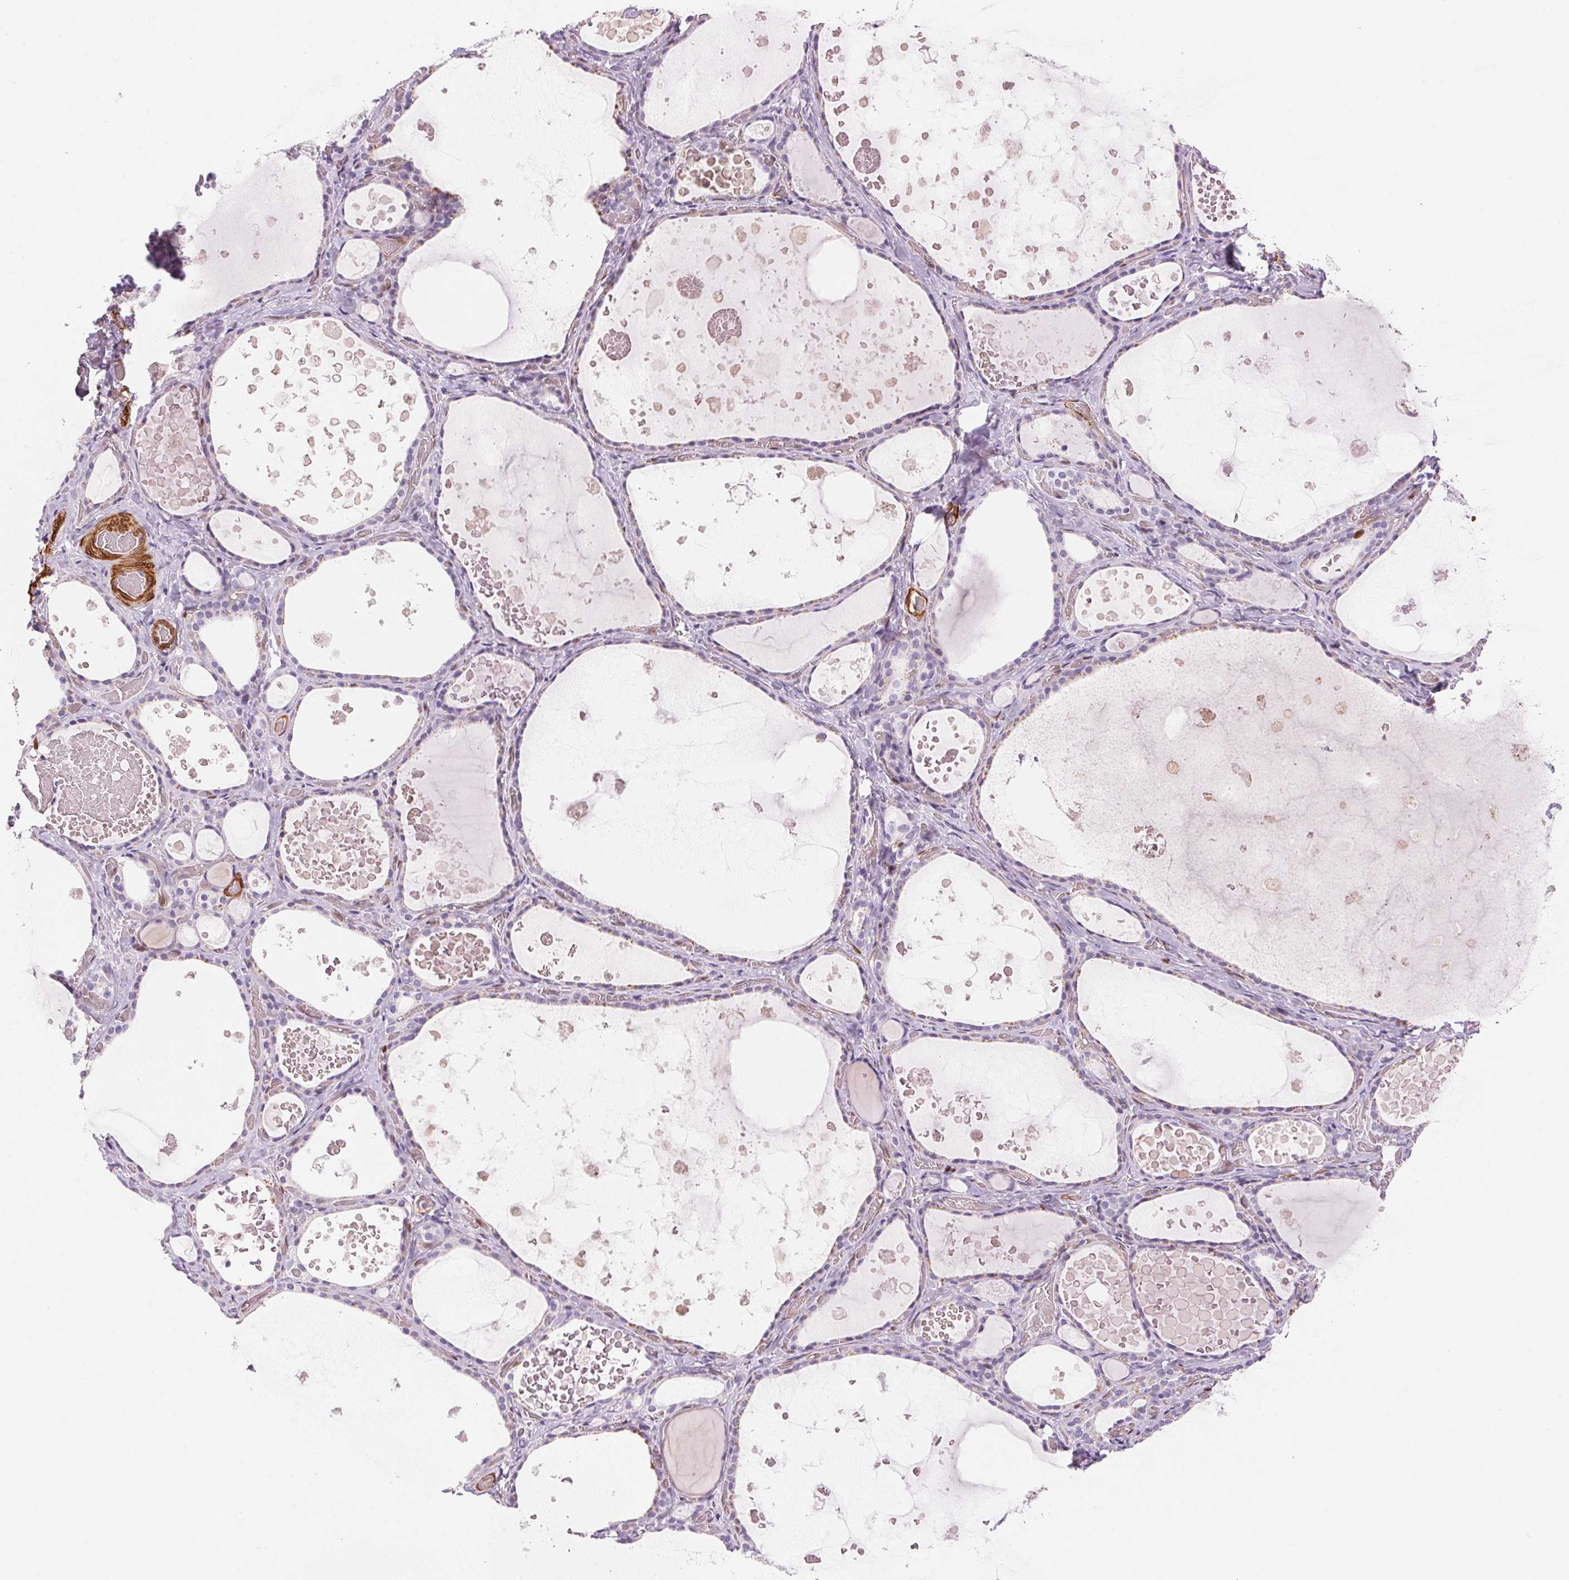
{"staining": {"intensity": "negative", "quantity": "none", "location": "none"}, "tissue": "thyroid gland", "cell_type": "Glandular cells", "image_type": "normal", "snomed": [{"axis": "morphology", "description": "Normal tissue, NOS"}, {"axis": "topography", "description": "Thyroid gland"}], "caption": "A high-resolution histopathology image shows IHC staining of normal thyroid gland, which demonstrates no significant positivity in glandular cells. The staining is performed using DAB (3,3'-diaminobenzidine) brown chromogen with nuclei counter-stained in using hematoxylin.", "gene": "SMTN", "patient": {"sex": "female", "age": 56}}